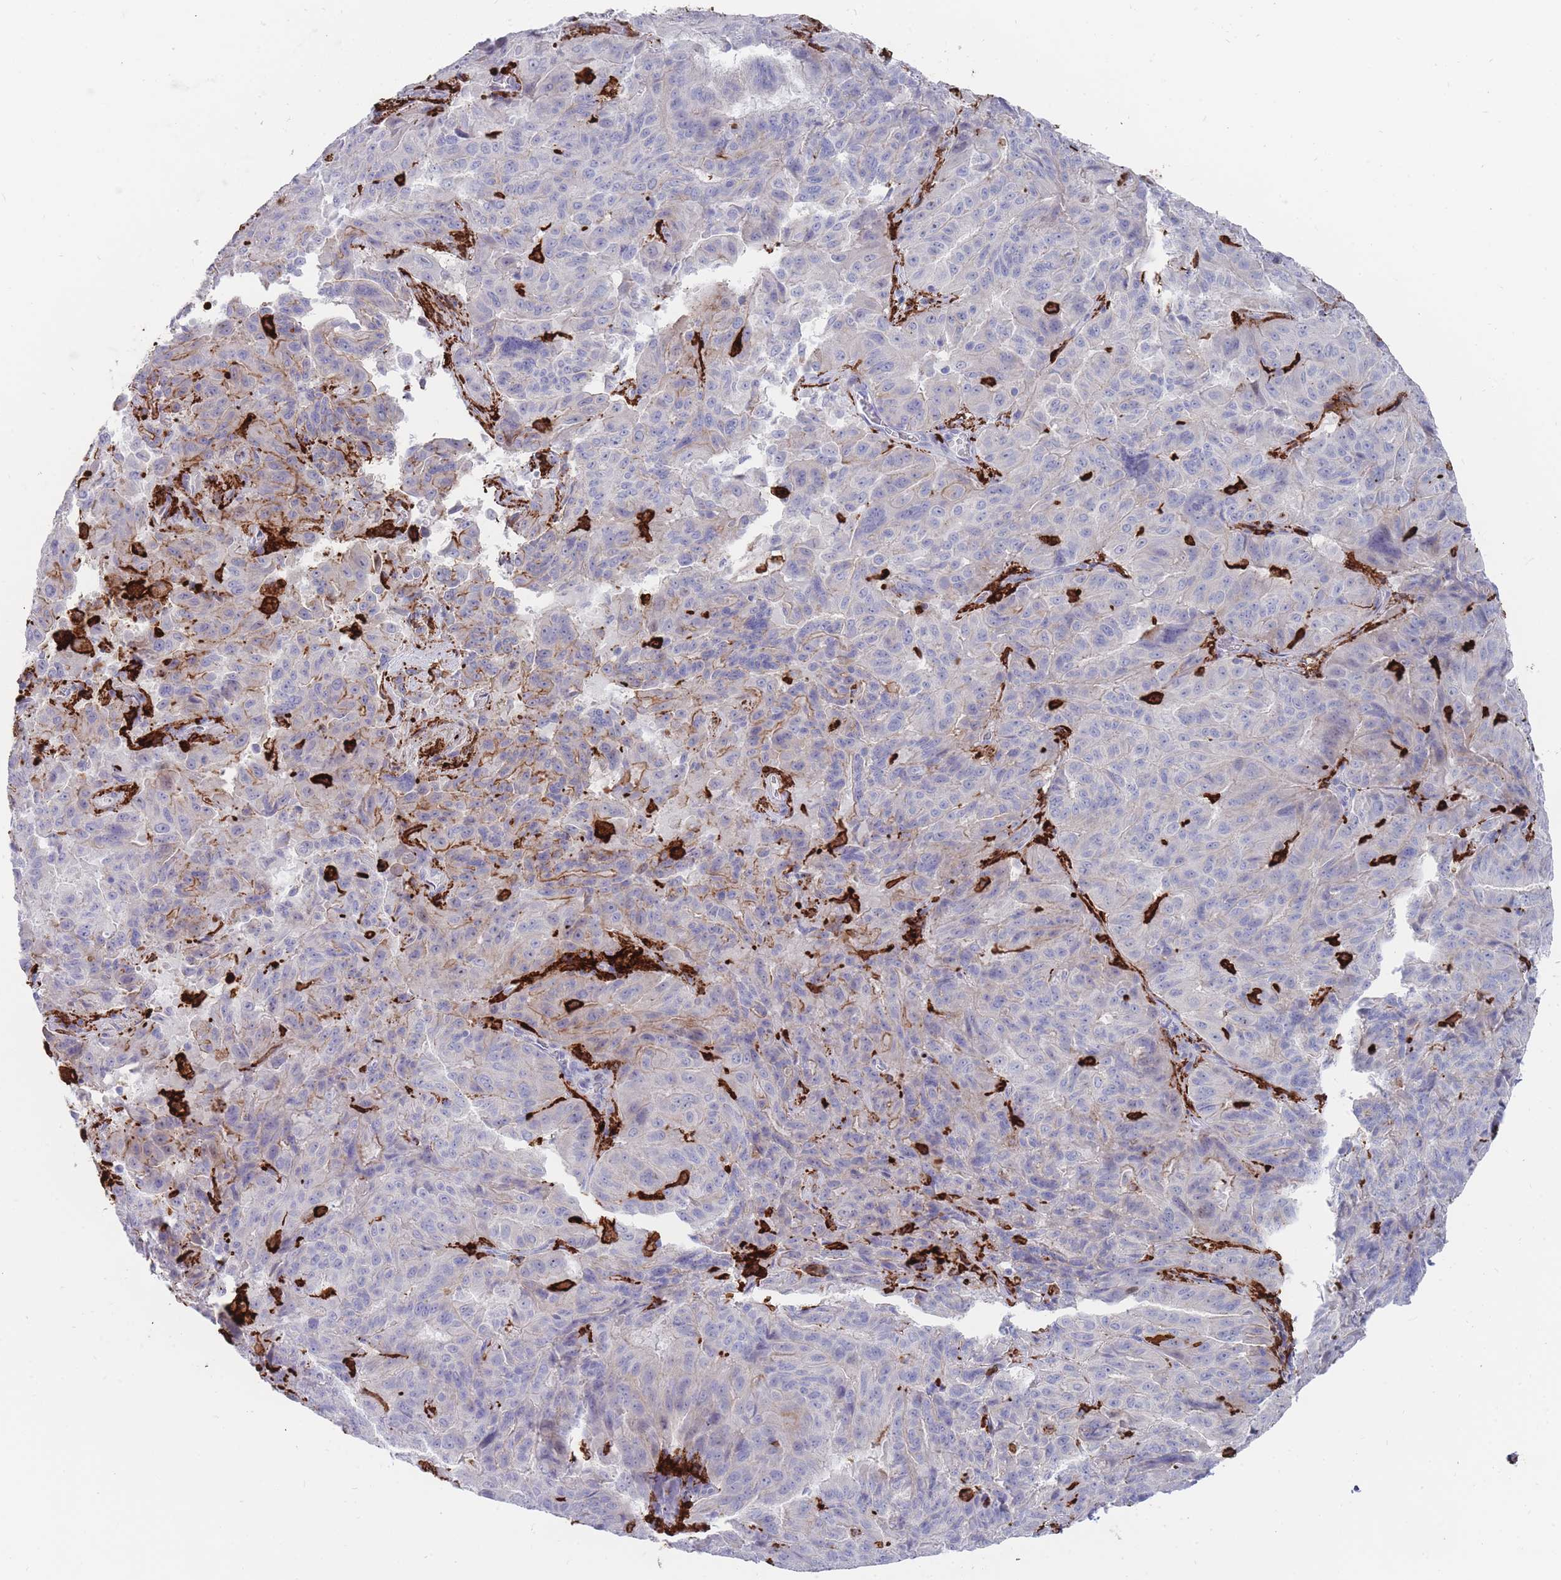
{"staining": {"intensity": "negative", "quantity": "none", "location": "none"}, "tissue": "pancreatic cancer", "cell_type": "Tumor cells", "image_type": "cancer", "snomed": [{"axis": "morphology", "description": "Adenocarcinoma, NOS"}, {"axis": "topography", "description": "Pancreas"}], "caption": "The immunohistochemistry (IHC) micrograph has no significant expression in tumor cells of pancreatic adenocarcinoma tissue.", "gene": "AIF1", "patient": {"sex": "male", "age": 63}}